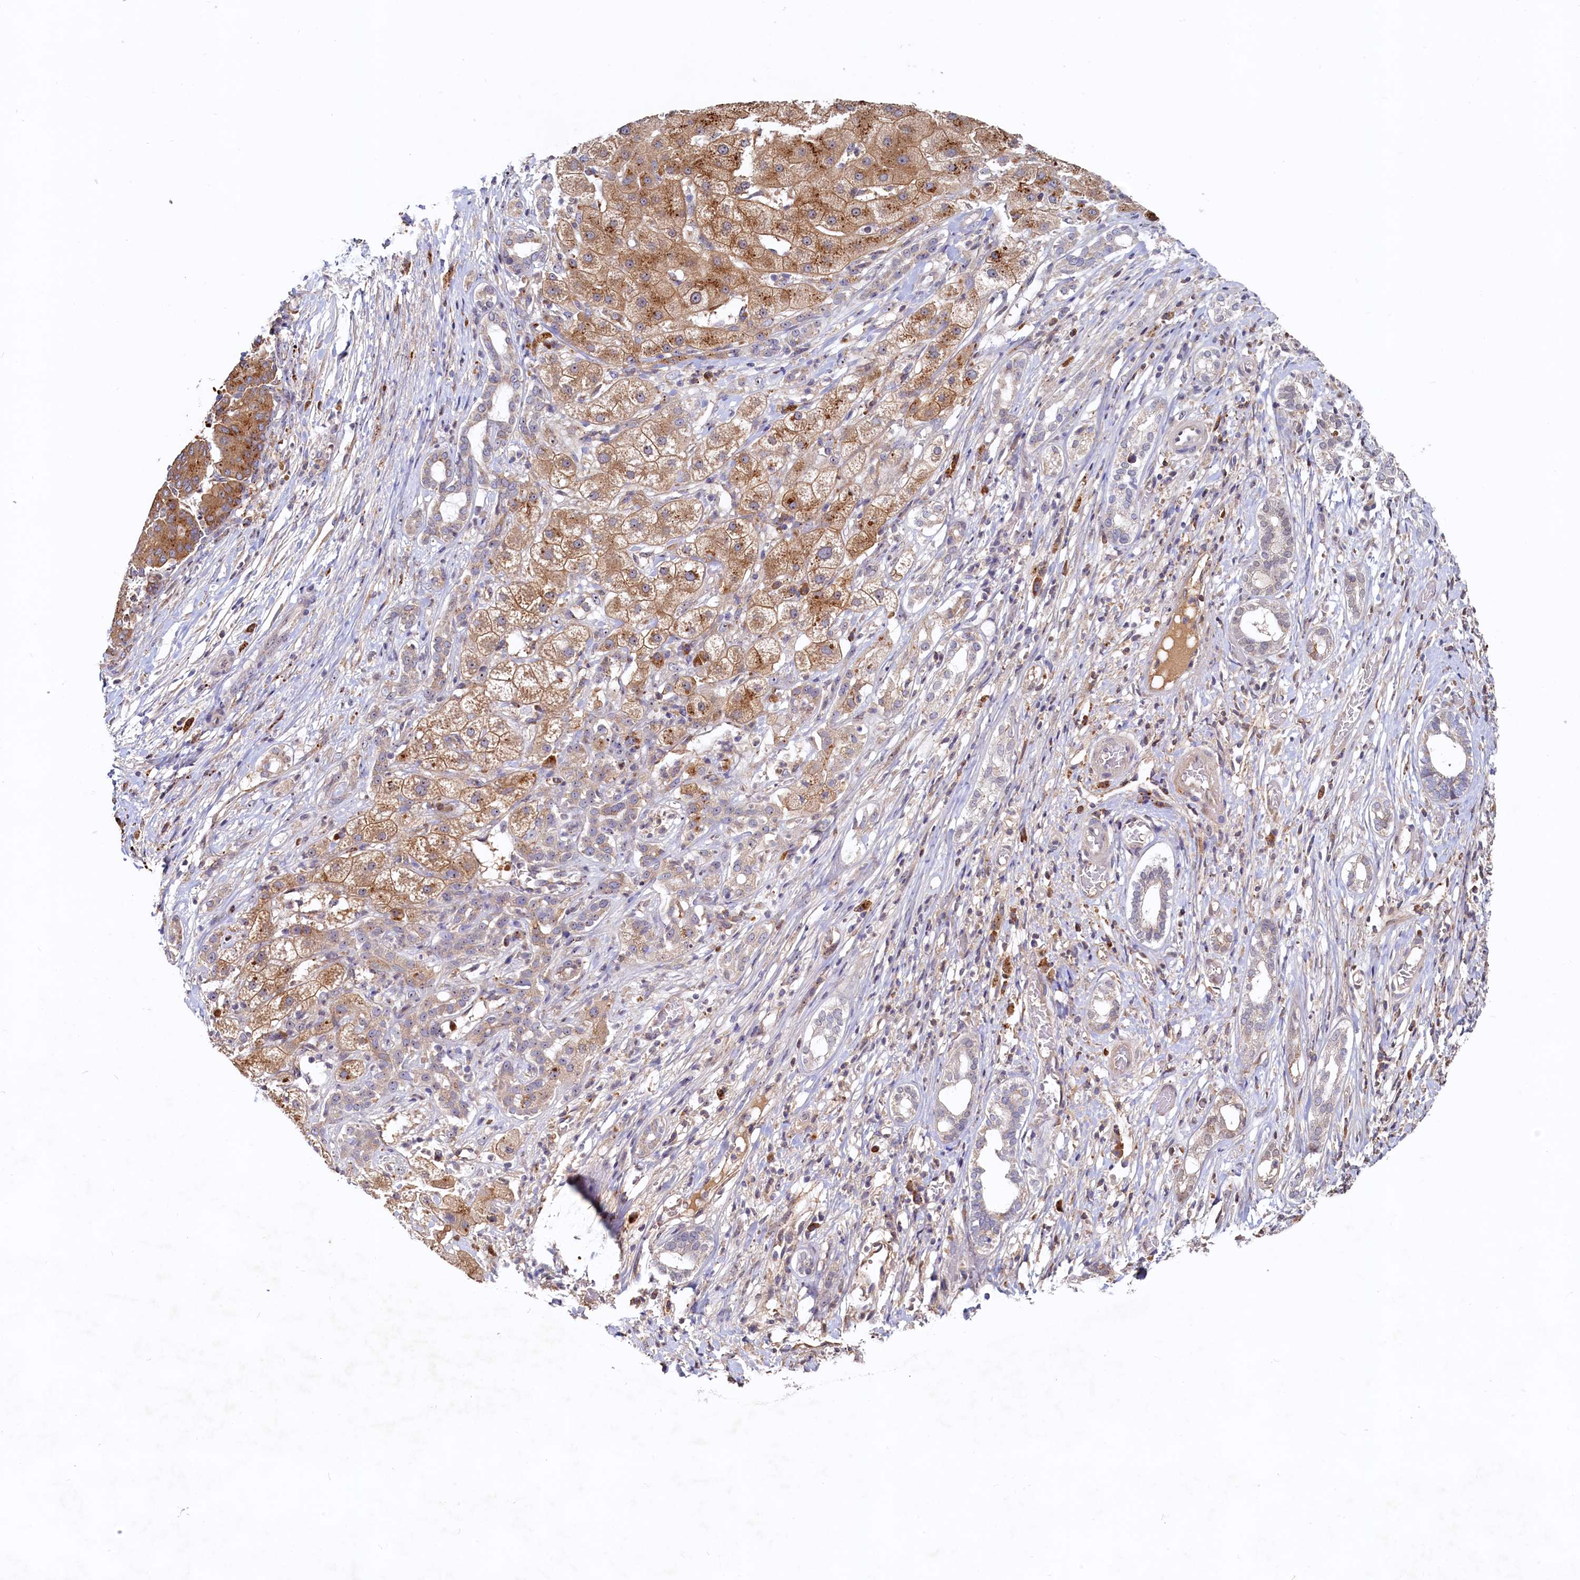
{"staining": {"intensity": "moderate", "quantity": ">75%", "location": "cytoplasmic/membranous"}, "tissue": "liver cancer", "cell_type": "Tumor cells", "image_type": "cancer", "snomed": [{"axis": "morphology", "description": "Carcinoma, Hepatocellular, NOS"}, {"axis": "topography", "description": "Liver"}], "caption": "Moderate cytoplasmic/membranous protein expression is appreciated in about >75% of tumor cells in liver cancer (hepatocellular carcinoma).", "gene": "RGS7BP", "patient": {"sex": "male", "age": 65}}